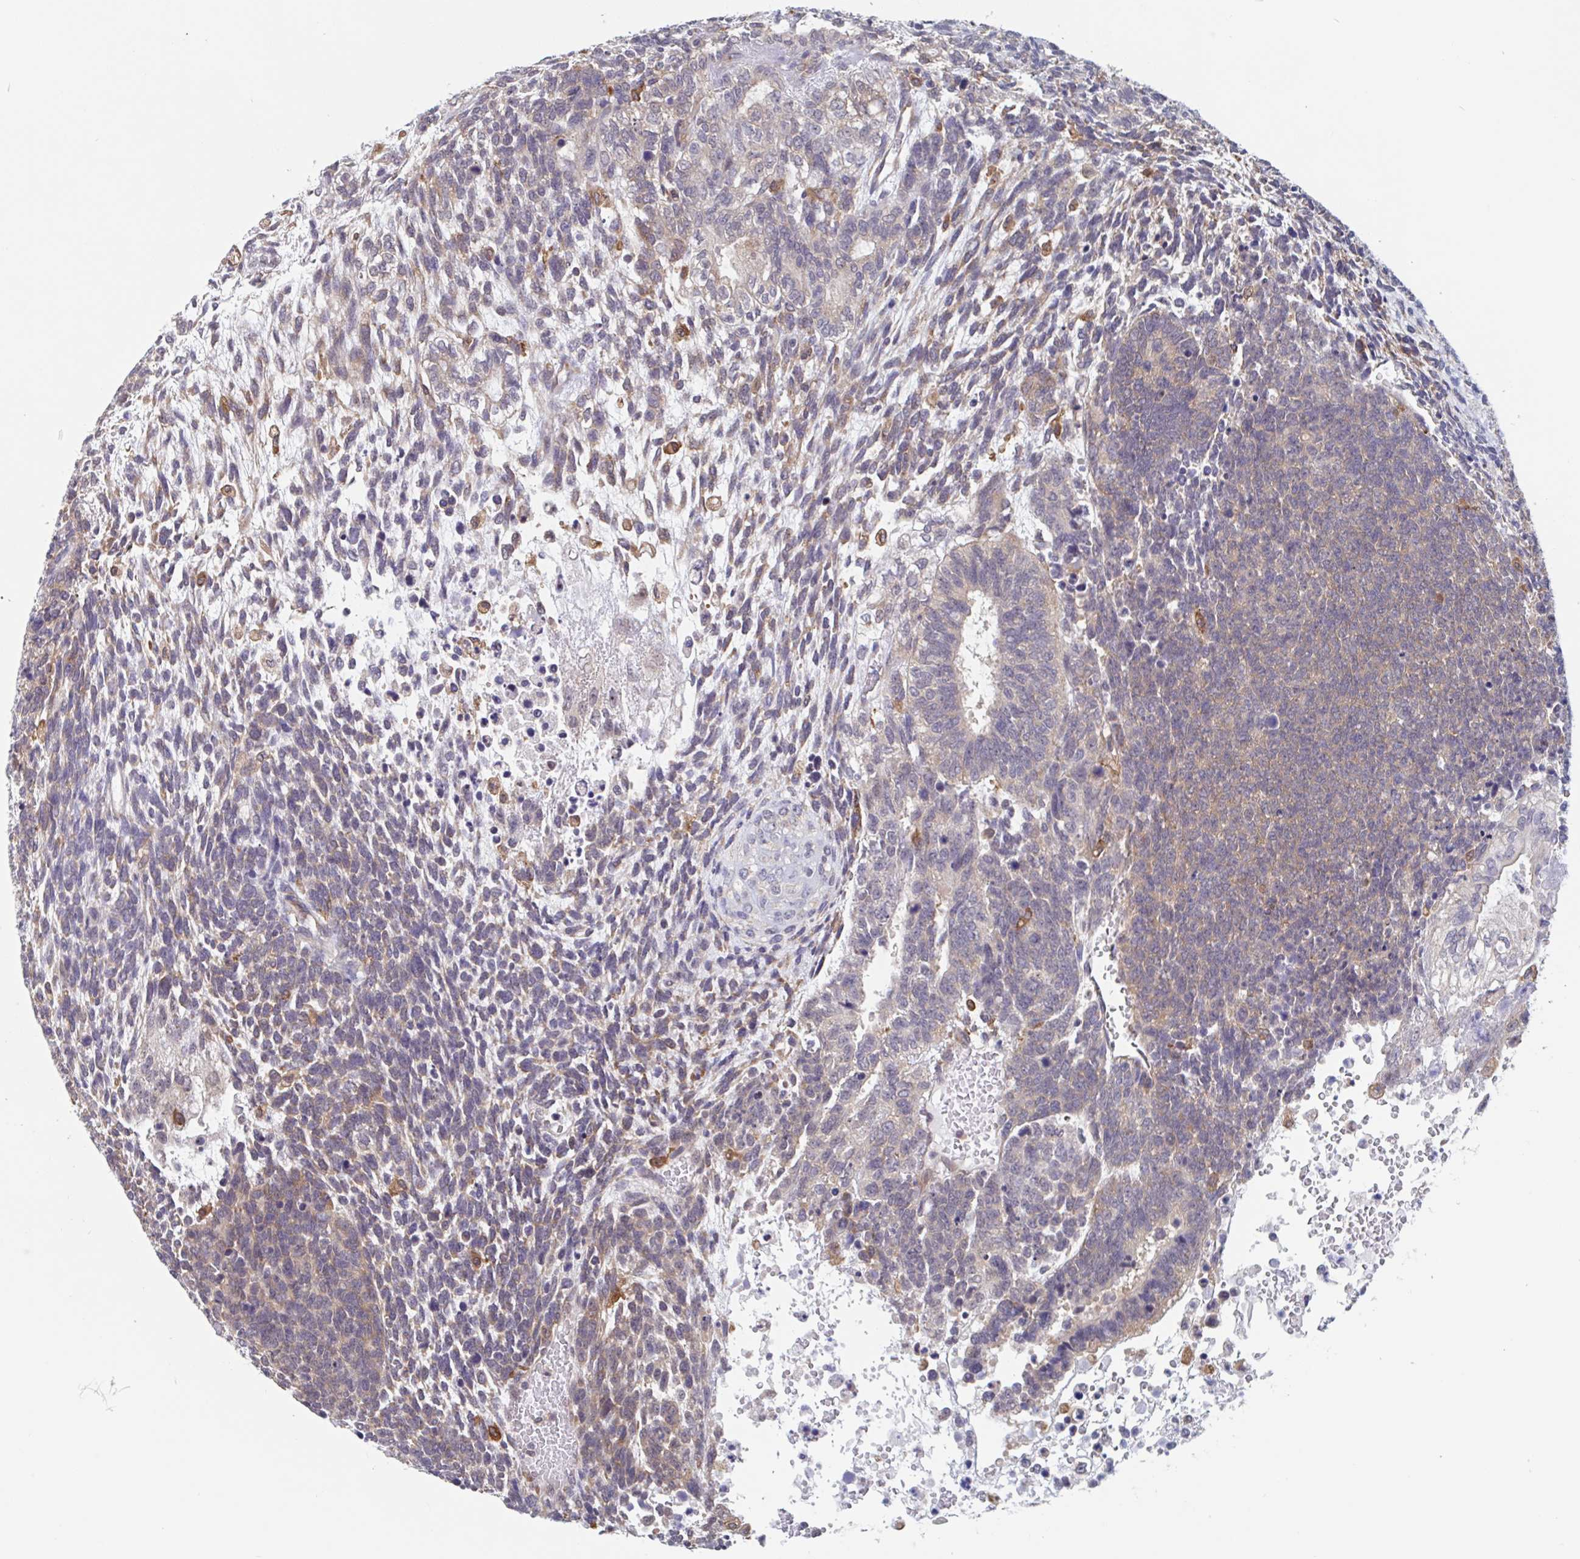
{"staining": {"intensity": "weak", "quantity": "25%-75%", "location": "cytoplasmic/membranous"}, "tissue": "testis cancer", "cell_type": "Tumor cells", "image_type": "cancer", "snomed": [{"axis": "morphology", "description": "Carcinoma, Embryonal, NOS"}, {"axis": "topography", "description": "Testis"}], "caption": "Protein staining of embryonal carcinoma (testis) tissue exhibits weak cytoplasmic/membranous positivity in about 25%-75% of tumor cells. The protein is shown in brown color, while the nuclei are stained blue.", "gene": "SNX8", "patient": {"sex": "male", "age": 23}}